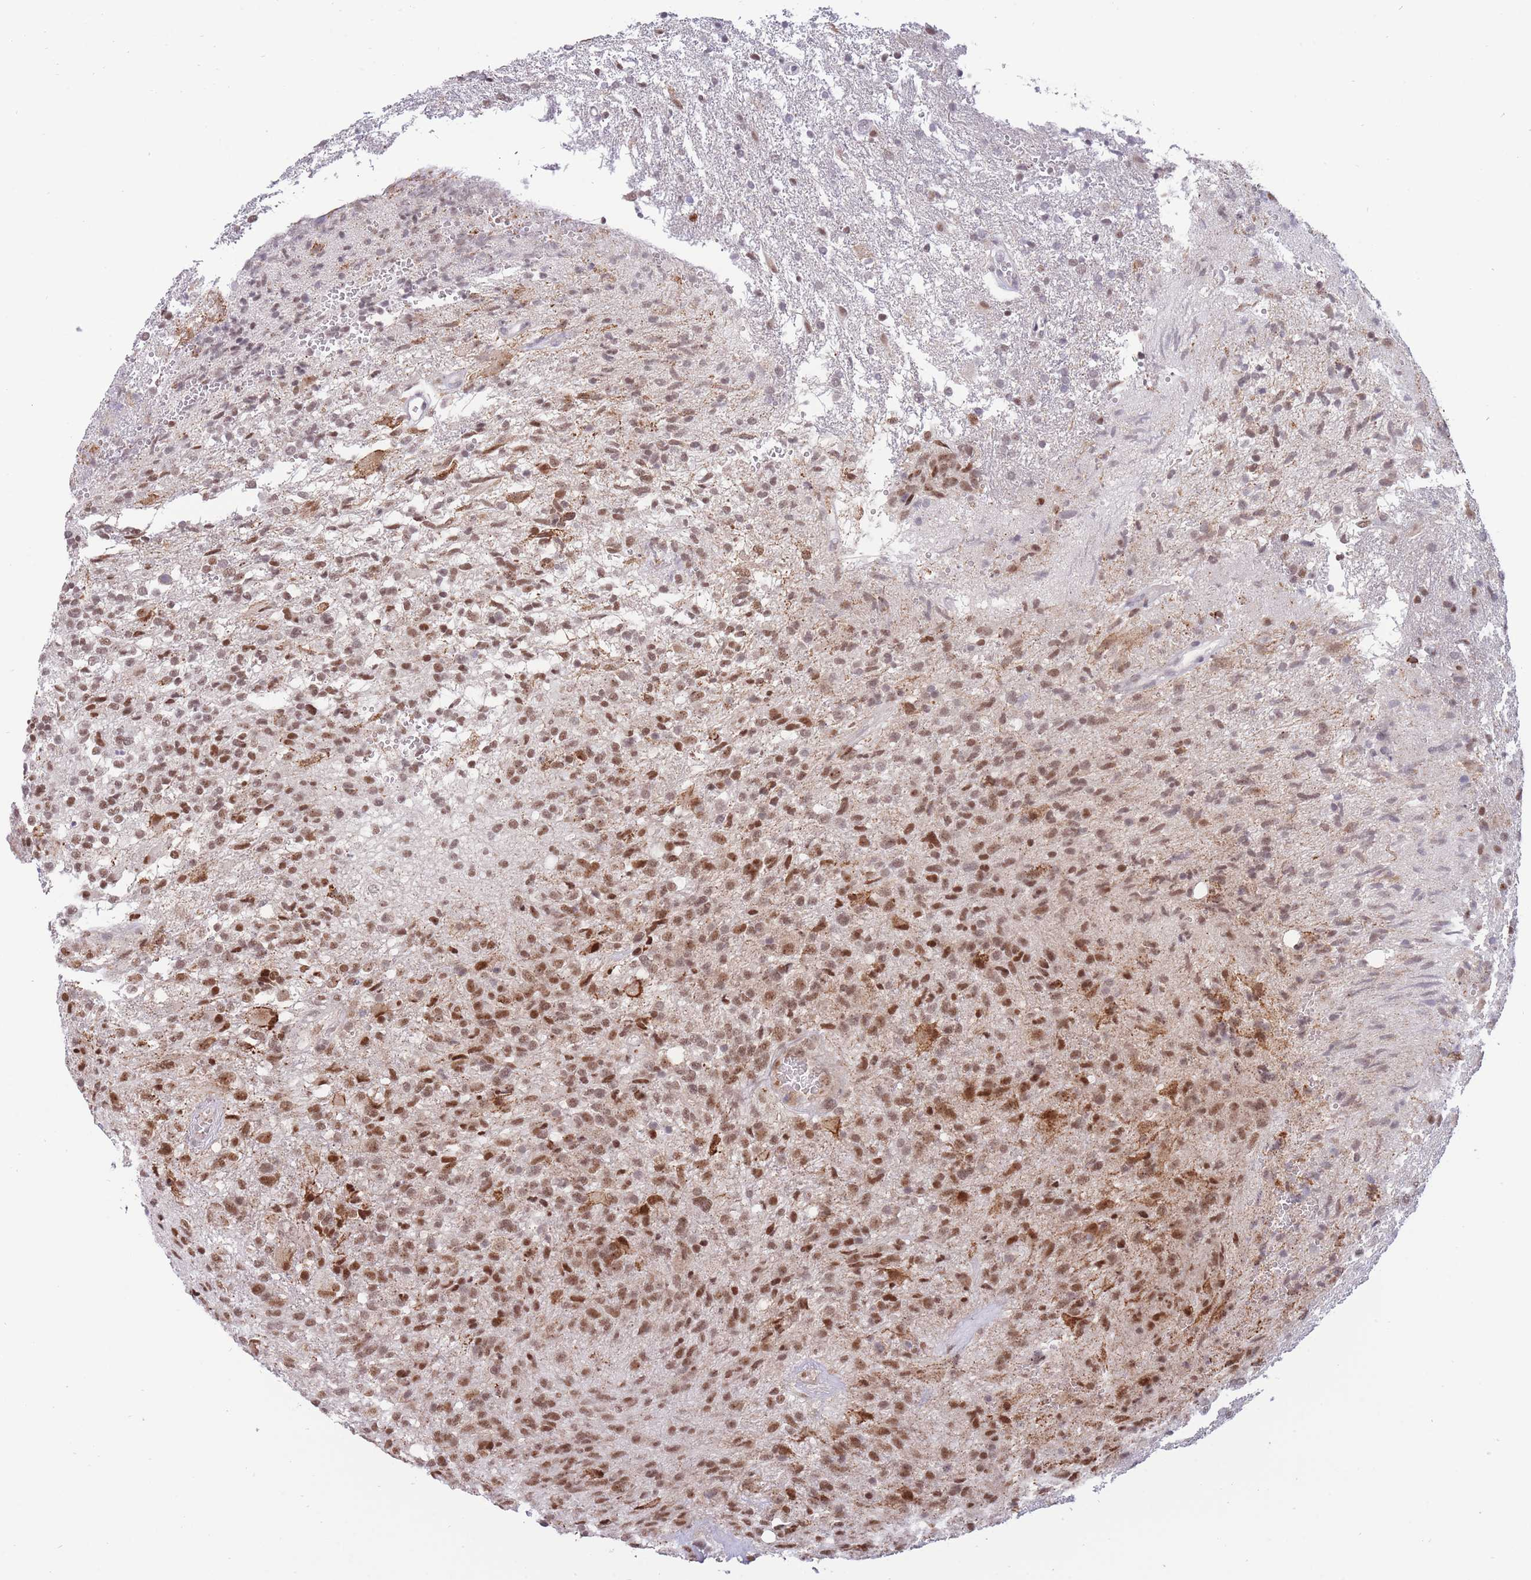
{"staining": {"intensity": "moderate", "quantity": ">75%", "location": "nuclear"}, "tissue": "glioma", "cell_type": "Tumor cells", "image_type": "cancer", "snomed": [{"axis": "morphology", "description": "Glioma, malignant, High grade"}, {"axis": "topography", "description": "Brain"}], "caption": "Approximately >75% of tumor cells in human glioma display moderate nuclear protein staining as visualized by brown immunohistochemical staining.", "gene": "TARBP2", "patient": {"sex": "male", "age": 56}}